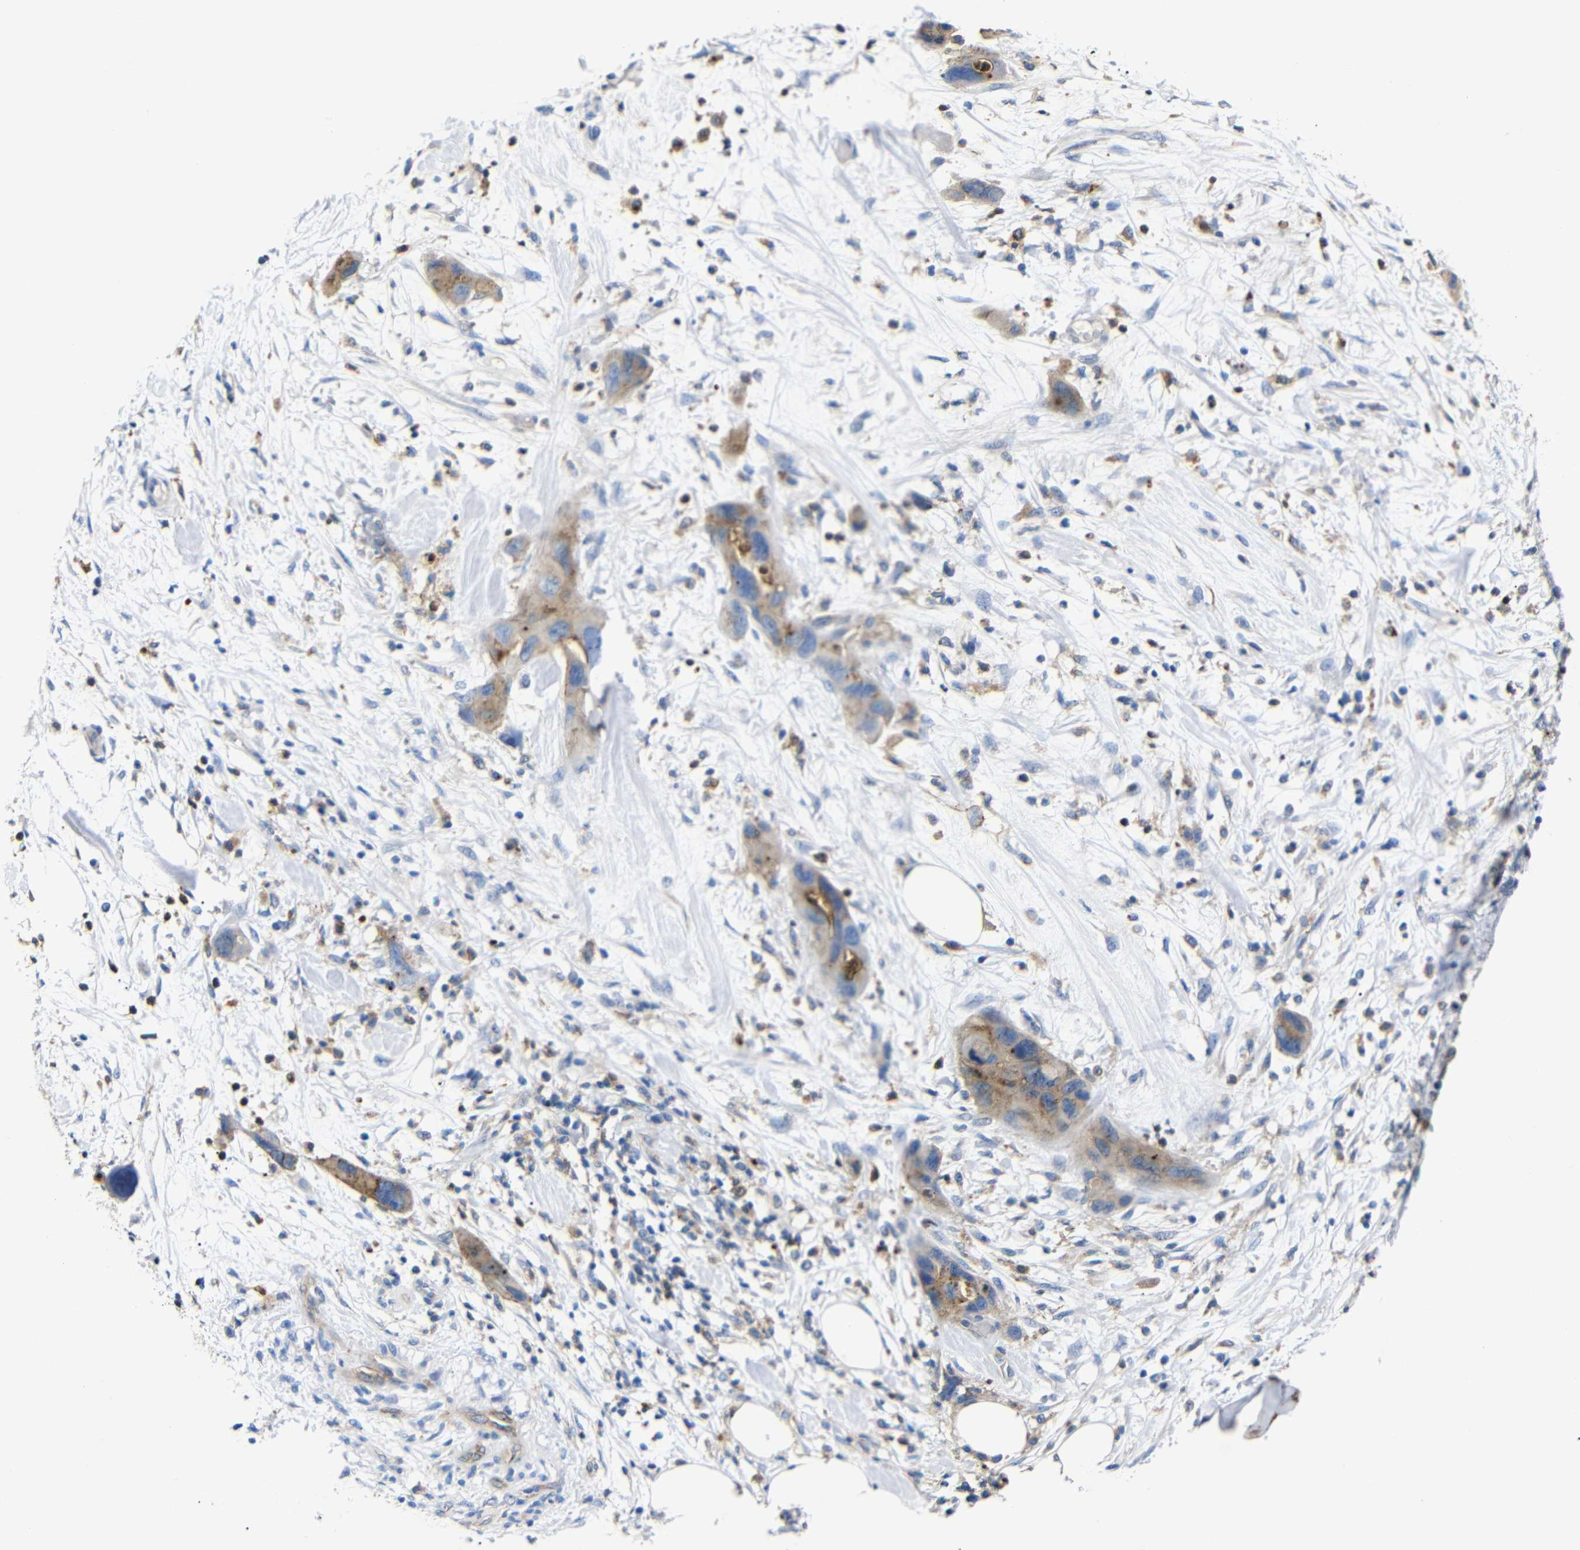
{"staining": {"intensity": "weak", "quantity": ">75%", "location": "cytoplasmic/membranous"}, "tissue": "pancreatic cancer", "cell_type": "Tumor cells", "image_type": "cancer", "snomed": [{"axis": "morphology", "description": "Adenocarcinoma, NOS"}, {"axis": "topography", "description": "Pancreas"}], "caption": "Immunohistochemistry photomicrograph of neoplastic tissue: human pancreatic cancer stained using IHC demonstrates low levels of weak protein expression localized specifically in the cytoplasmic/membranous of tumor cells, appearing as a cytoplasmic/membranous brown color.", "gene": "SDCBP", "patient": {"sex": "female", "age": 71}}